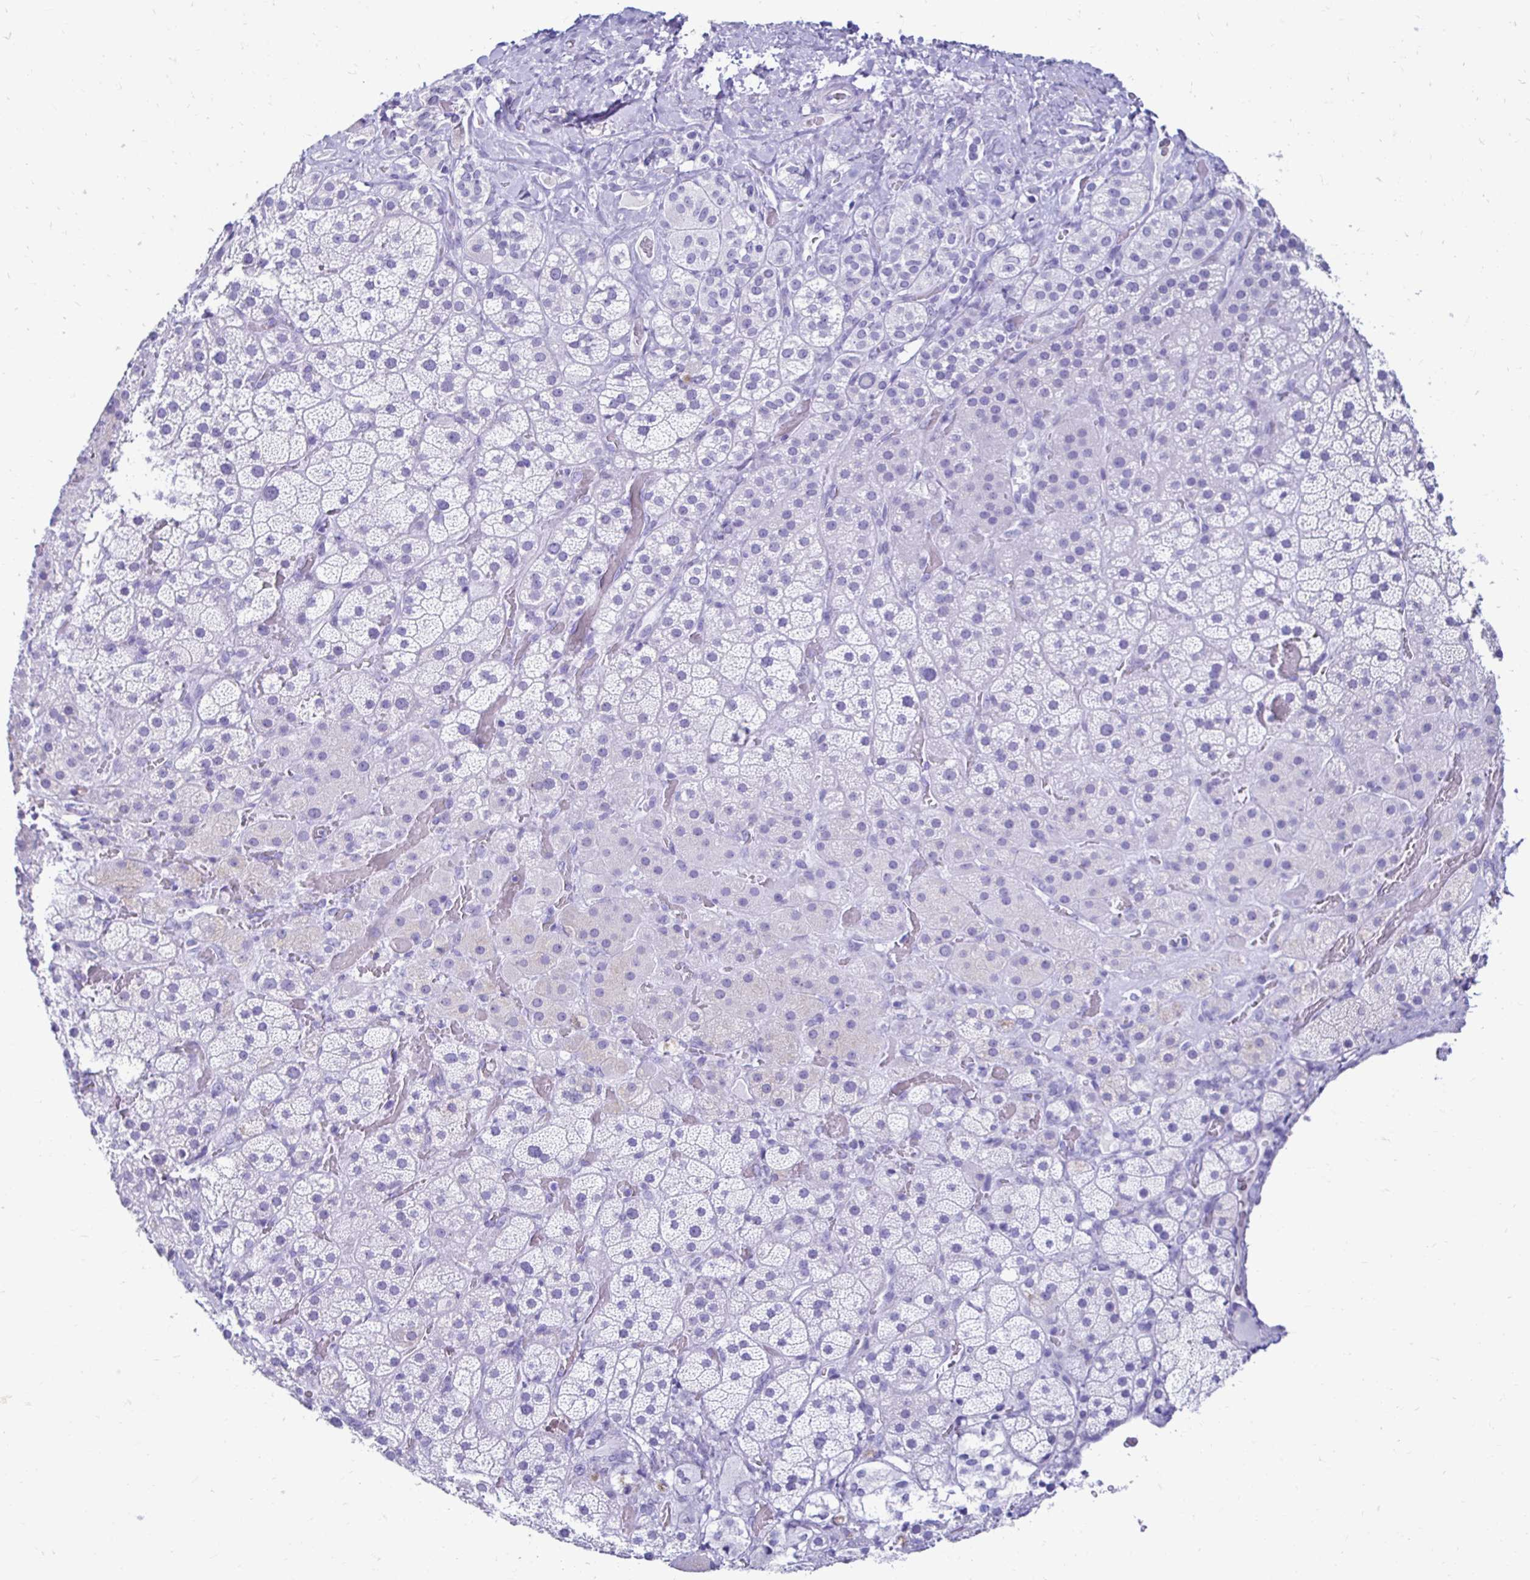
{"staining": {"intensity": "negative", "quantity": "none", "location": "none"}, "tissue": "adrenal gland", "cell_type": "Glandular cells", "image_type": "normal", "snomed": [{"axis": "morphology", "description": "Normal tissue, NOS"}, {"axis": "topography", "description": "Adrenal gland"}], "caption": "This photomicrograph is of normal adrenal gland stained with immunohistochemistry (IHC) to label a protein in brown with the nuclei are counter-stained blue. There is no positivity in glandular cells.", "gene": "CST5", "patient": {"sex": "male", "age": 57}}